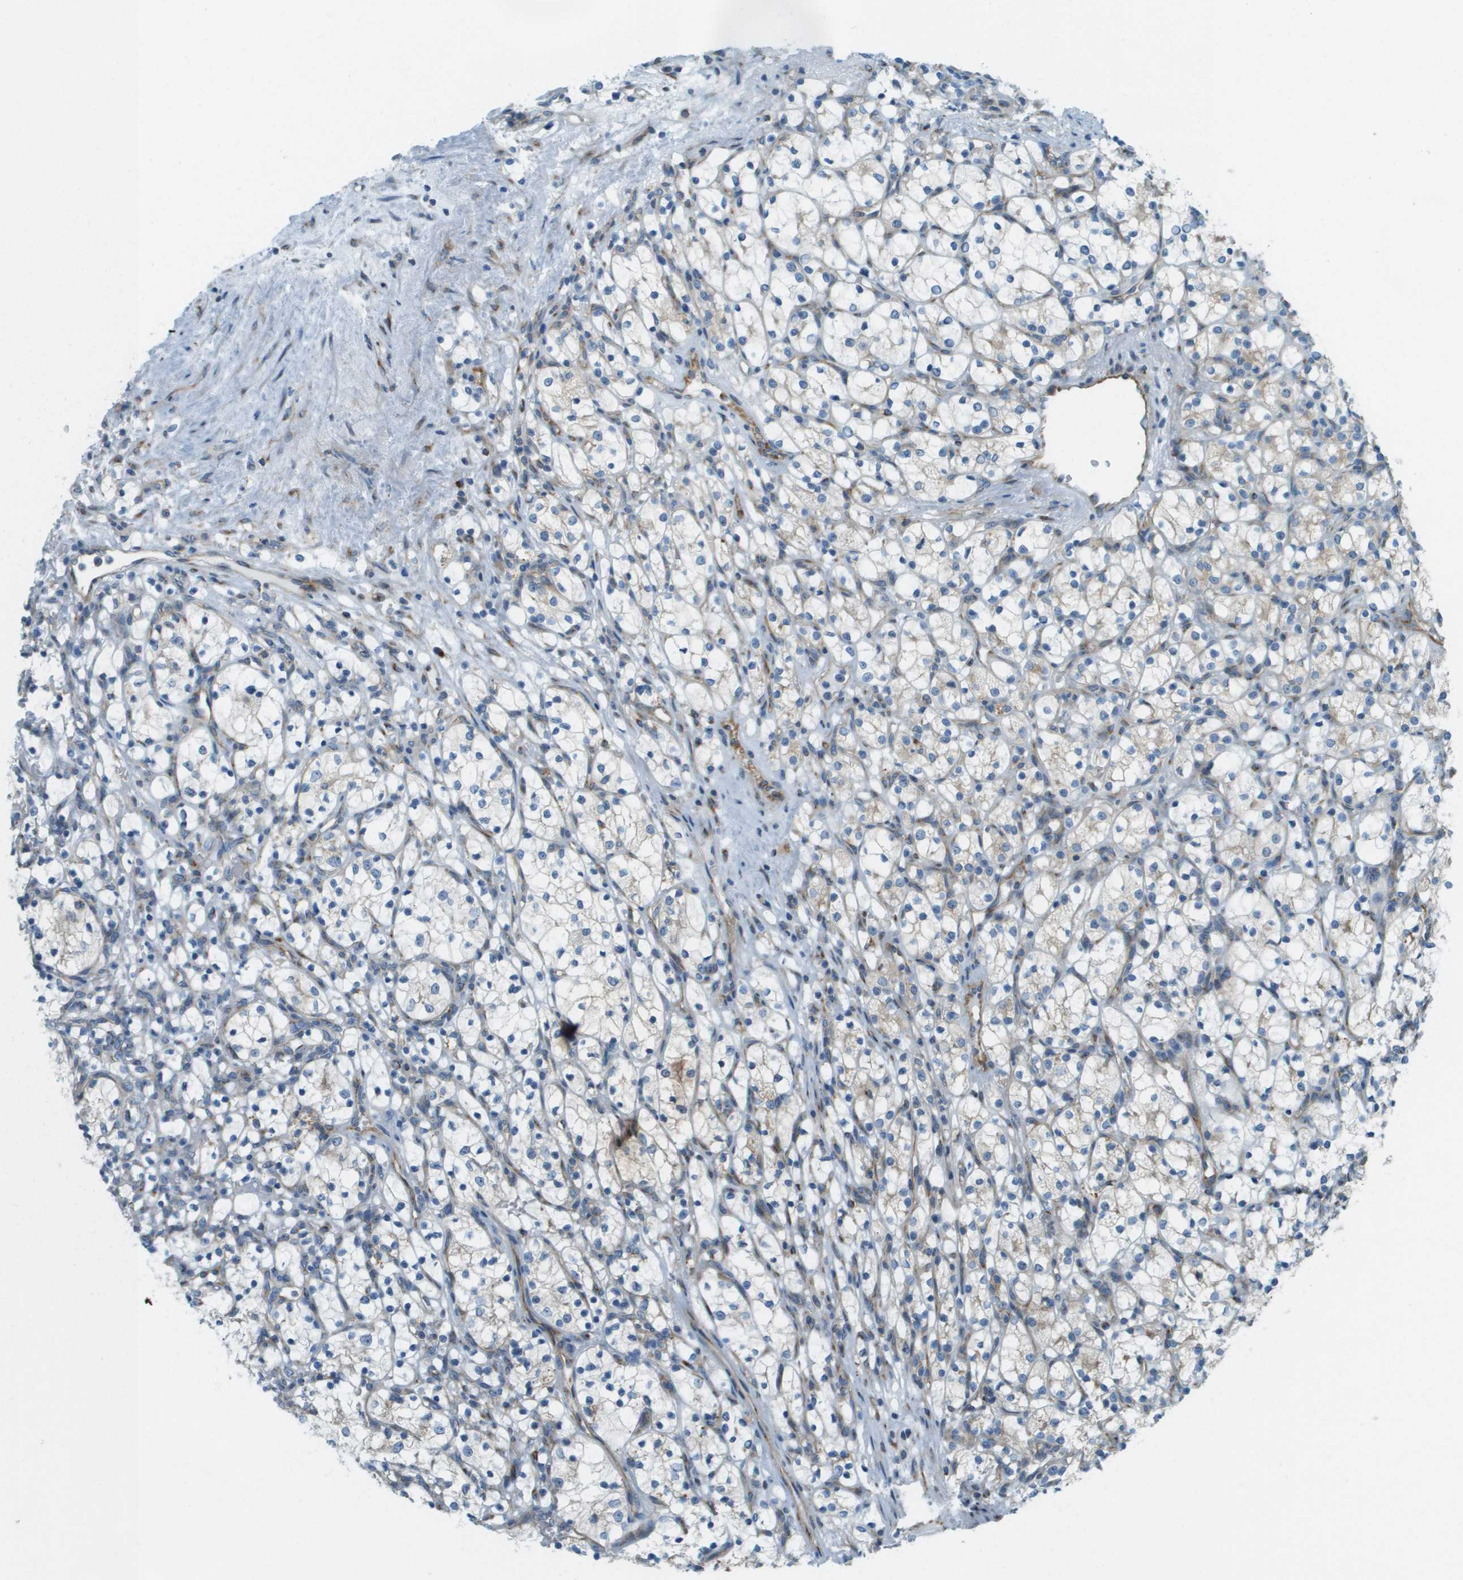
{"staining": {"intensity": "negative", "quantity": "none", "location": "none"}, "tissue": "renal cancer", "cell_type": "Tumor cells", "image_type": "cancer", "snomed": [{"axis": "morphology", "description": "Adenocarcinoma, NOS"}, {"axis": "topography", "description": "Kidney"}], "caption": "High magnification brightfield microscopy of renal cancer (adenocarcinoma) stained with DAB (brown) and counterstained with hematoxylin (blue): tumor cells show no significant positivity.", "gene": "ACBD3", "patient": {"sex": "female", "age": 69}}